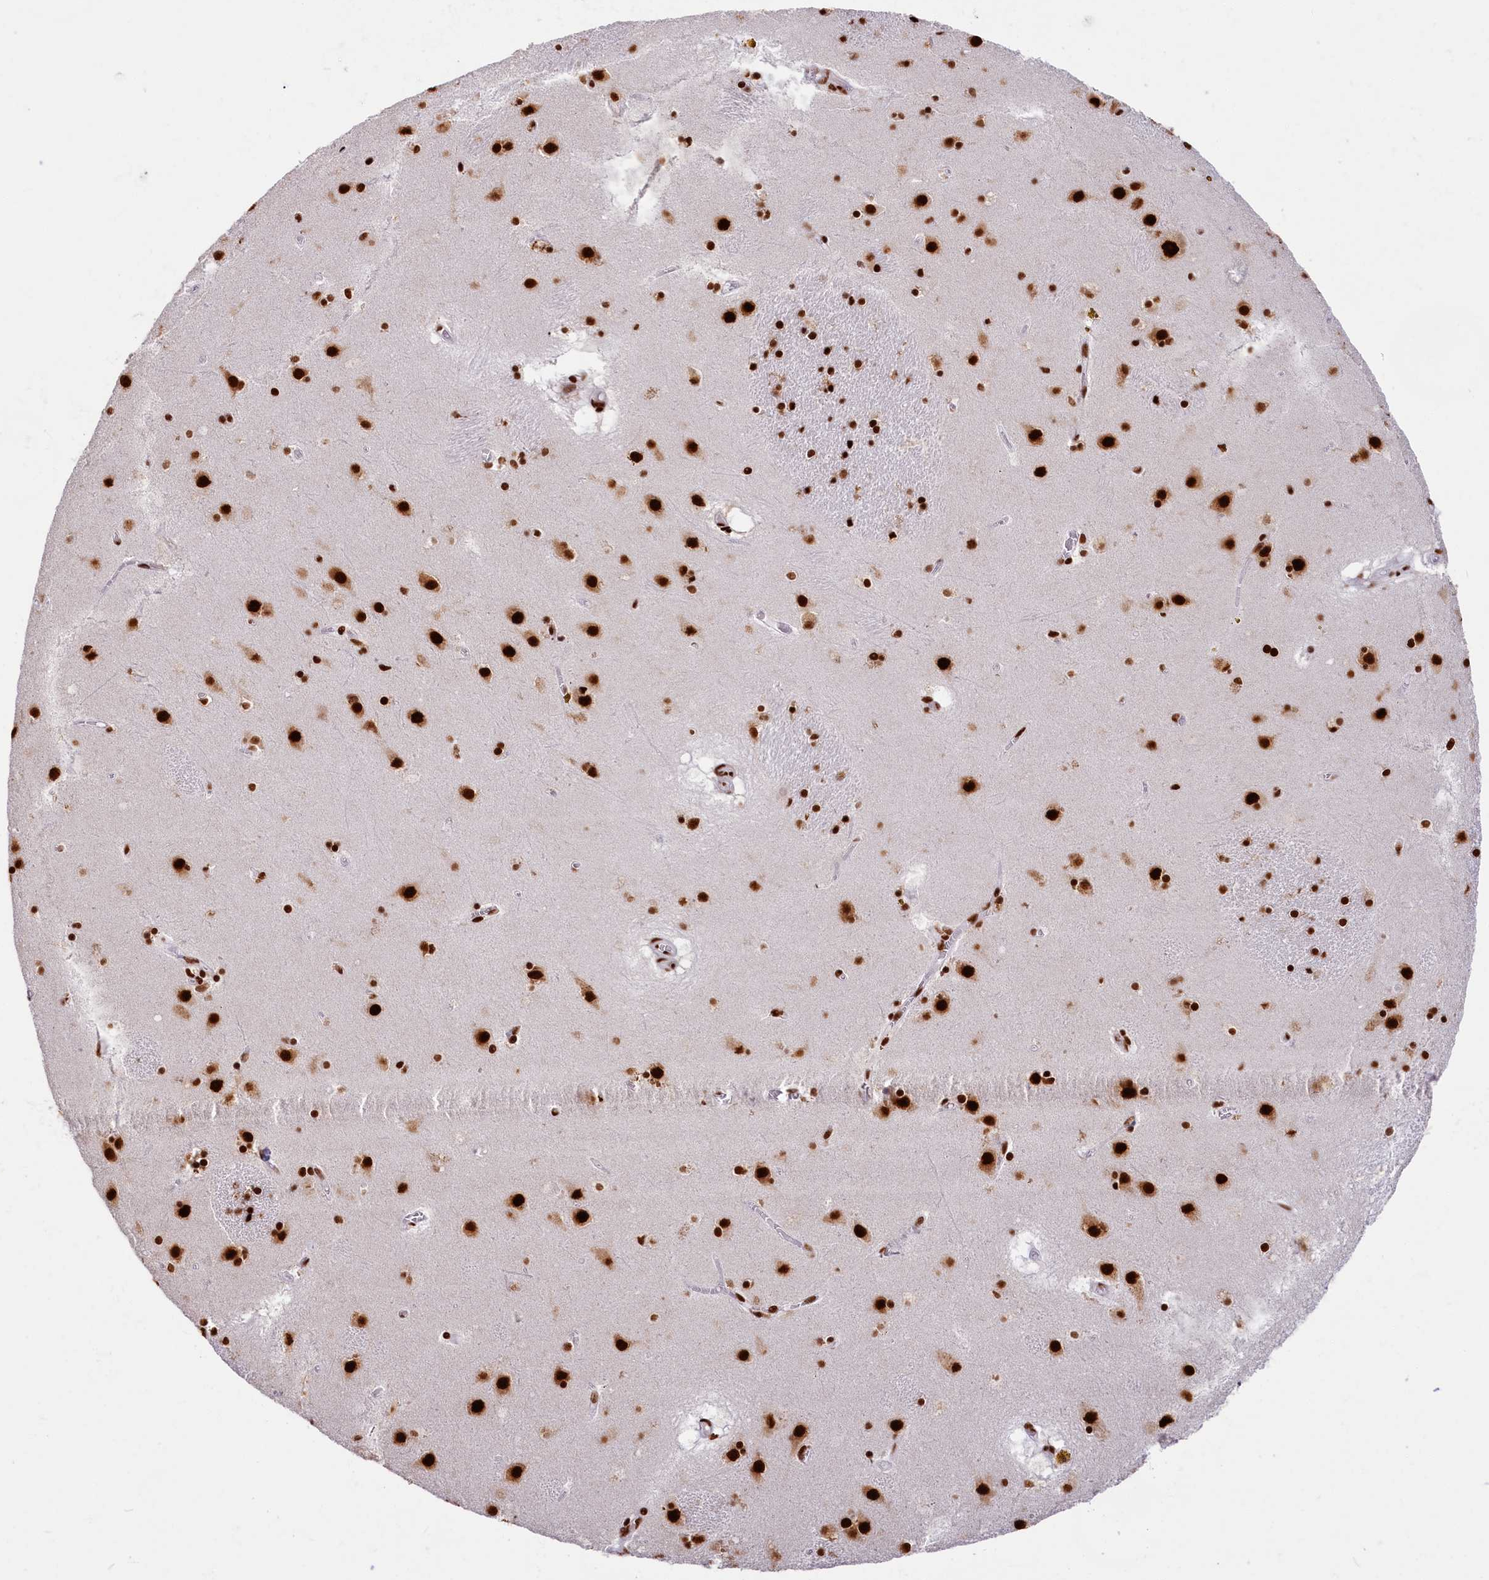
{"staining": {"intensity": "strong", "quantity": ">75%", "location": "nuclear"}, "tissue": "caudate", "cell_type": "Glial cells", "image_type": "normal", "snomed": [{"axis": "morphology", "description": "Normal tissue, NOS"}, {"axis": "topography", "description": "Lateral ventricle wall"}], "caption": "Benign caudate displays strong nuclear positivity in approximately >75% of glial cells.", "gene": "SNRNP70", "patient": {"sex": "male", "age": 70}}